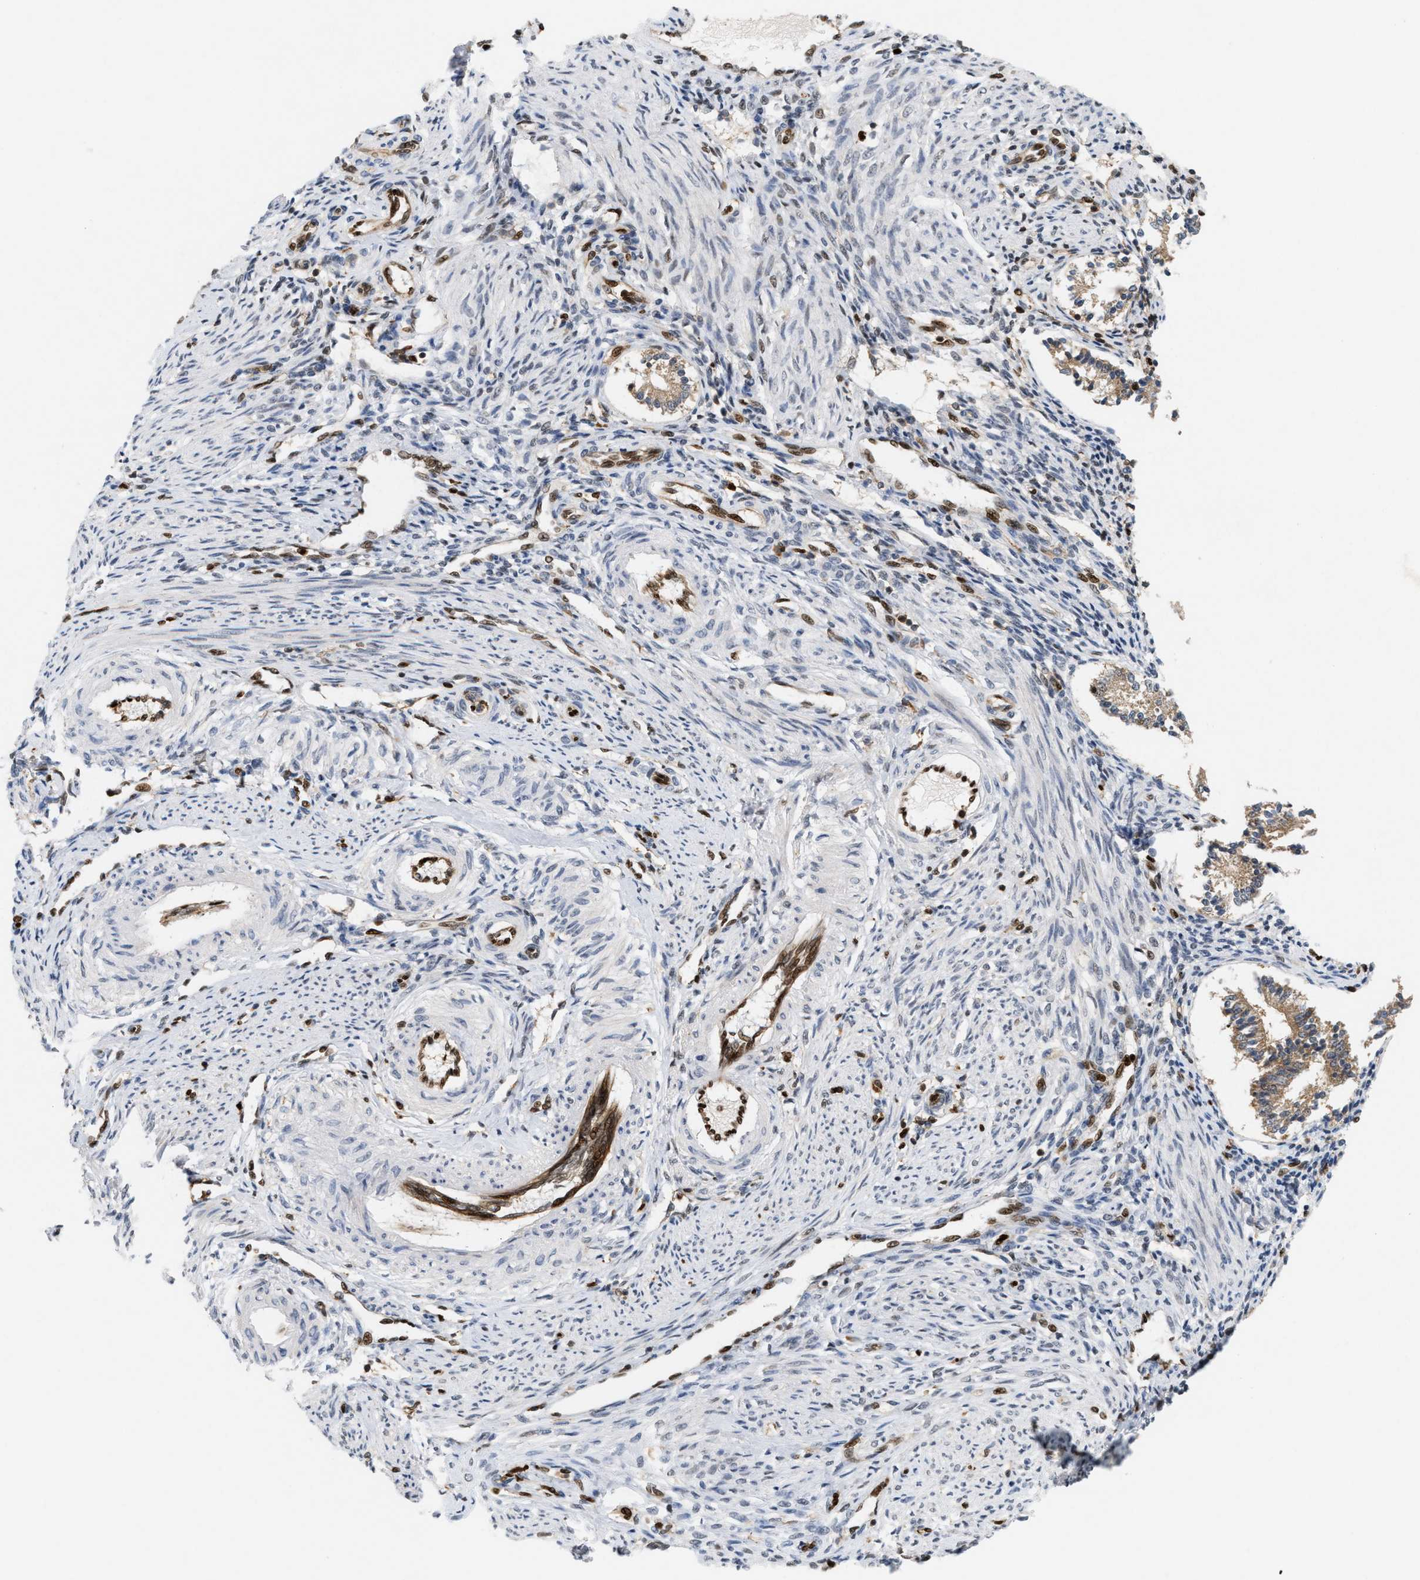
{"staining": {"intensity": "strong", "quantity": "<25%", "location": "nuclear"}, "tissue": "endometrium", "cell_type": "Cells in endometrial stroma", "image_type": "normal", "snomed": [{"axis": "morphology", "description": "Normal tissue, NOS"}, {"axis": "topography", "description": "Endometrium"}], "caption": "Immunohistochemistry (IHC) image of normal human endometrium stained for a protein (brown), which reveals medium levels of strong nuclear staining in approximately <25% of cells in endometrial stroma.", "gene": "C17orf49", "patient": {"sex": "female", "age": 42}}